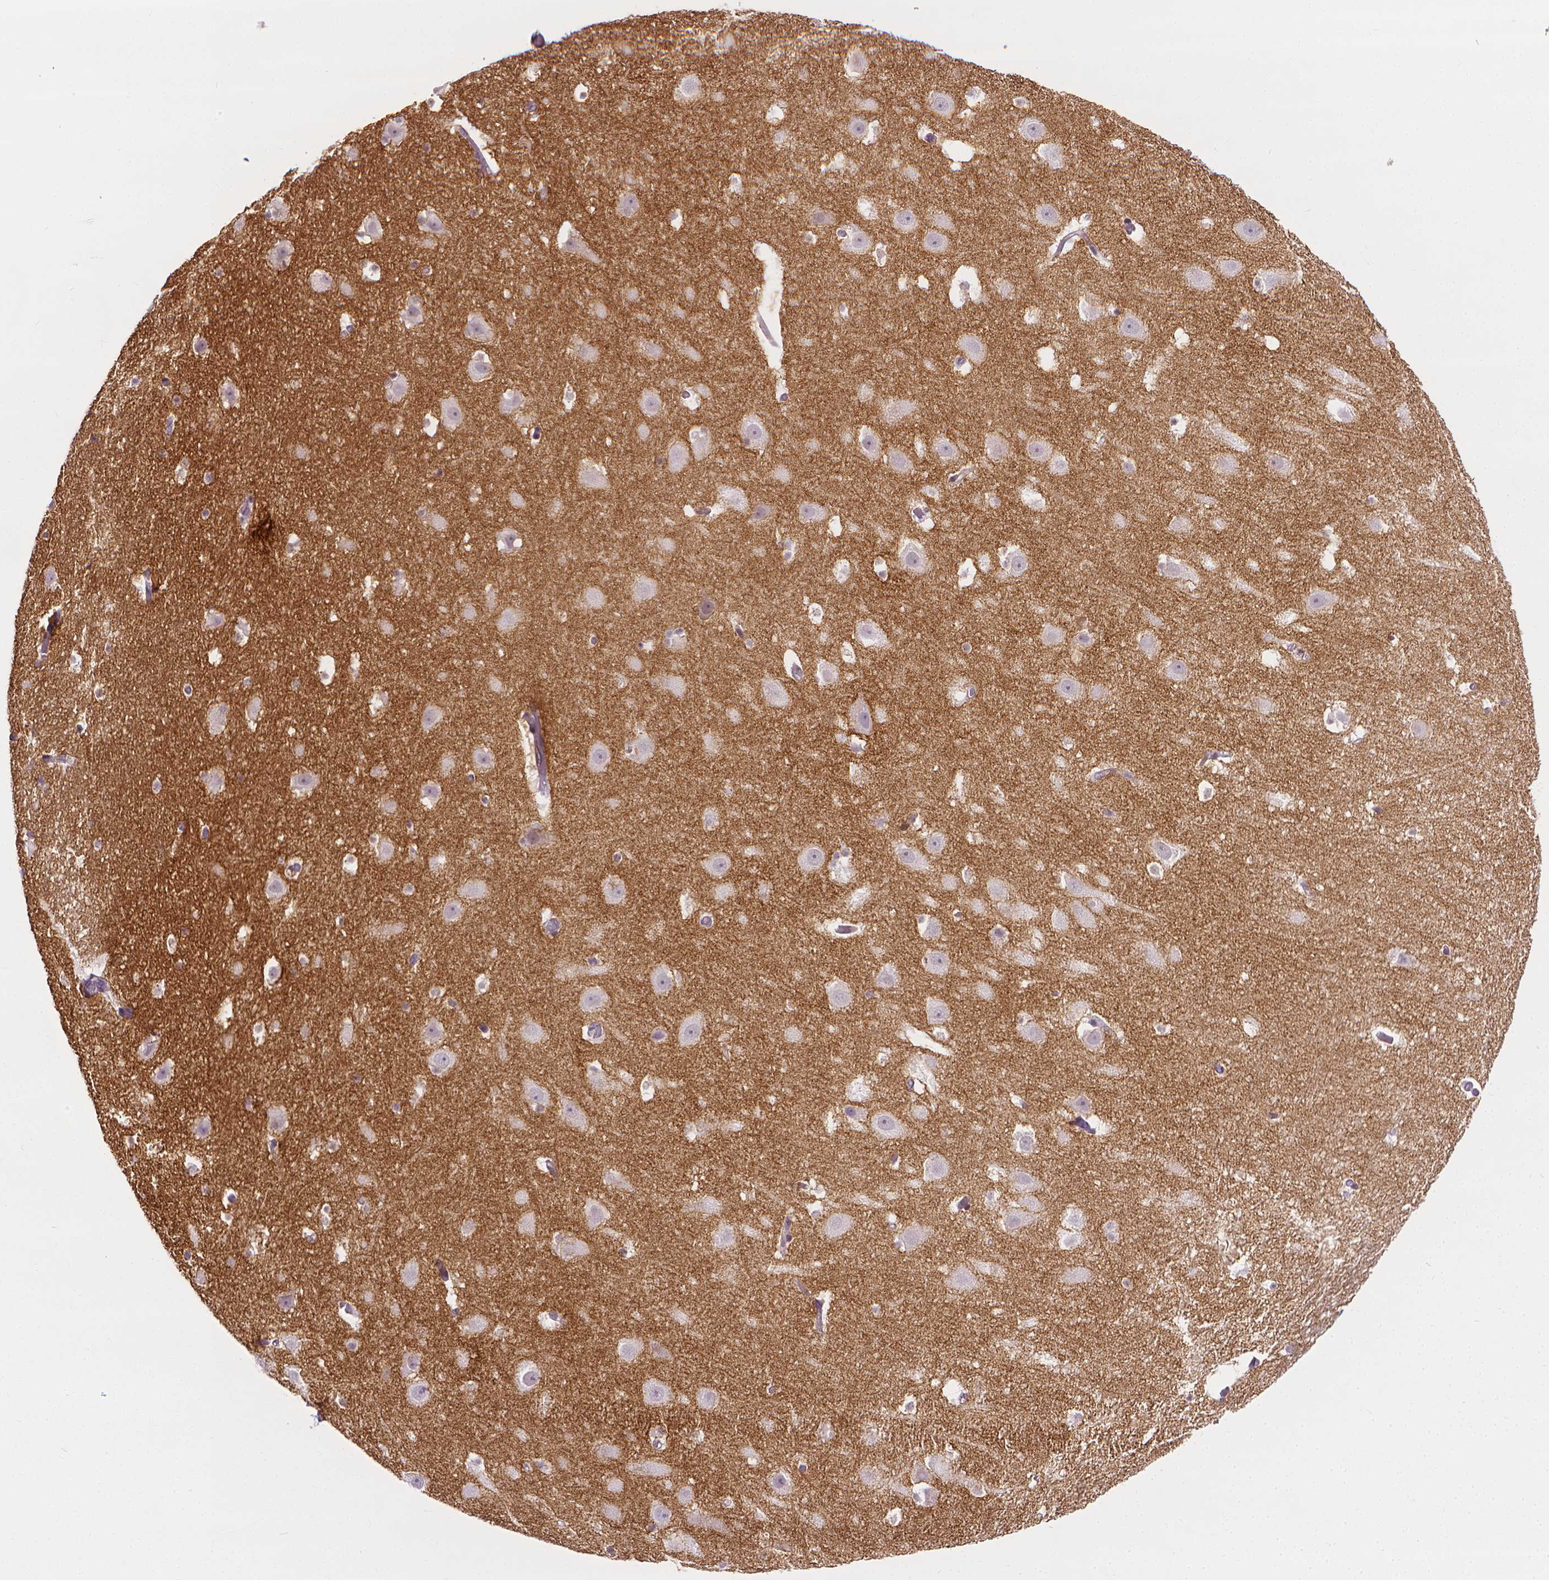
{"staining": {"intensity": "negative", "quantity": "none", "location": "none"}, "tissue": "hippocampus", "cell_type": "Glial cells", "image_type": "normal", "snomed": [{"axis": "morphology", "description": "Normal tissue, NOS"}, {"axis": "topography", "description": "Hippocampus"}], "caption": "Immunohistochemical staining of normal hippocampus shows no significant expression in glial cells.", "gene": "NCAN", "patient": {"sex": "male", "age": 26}}